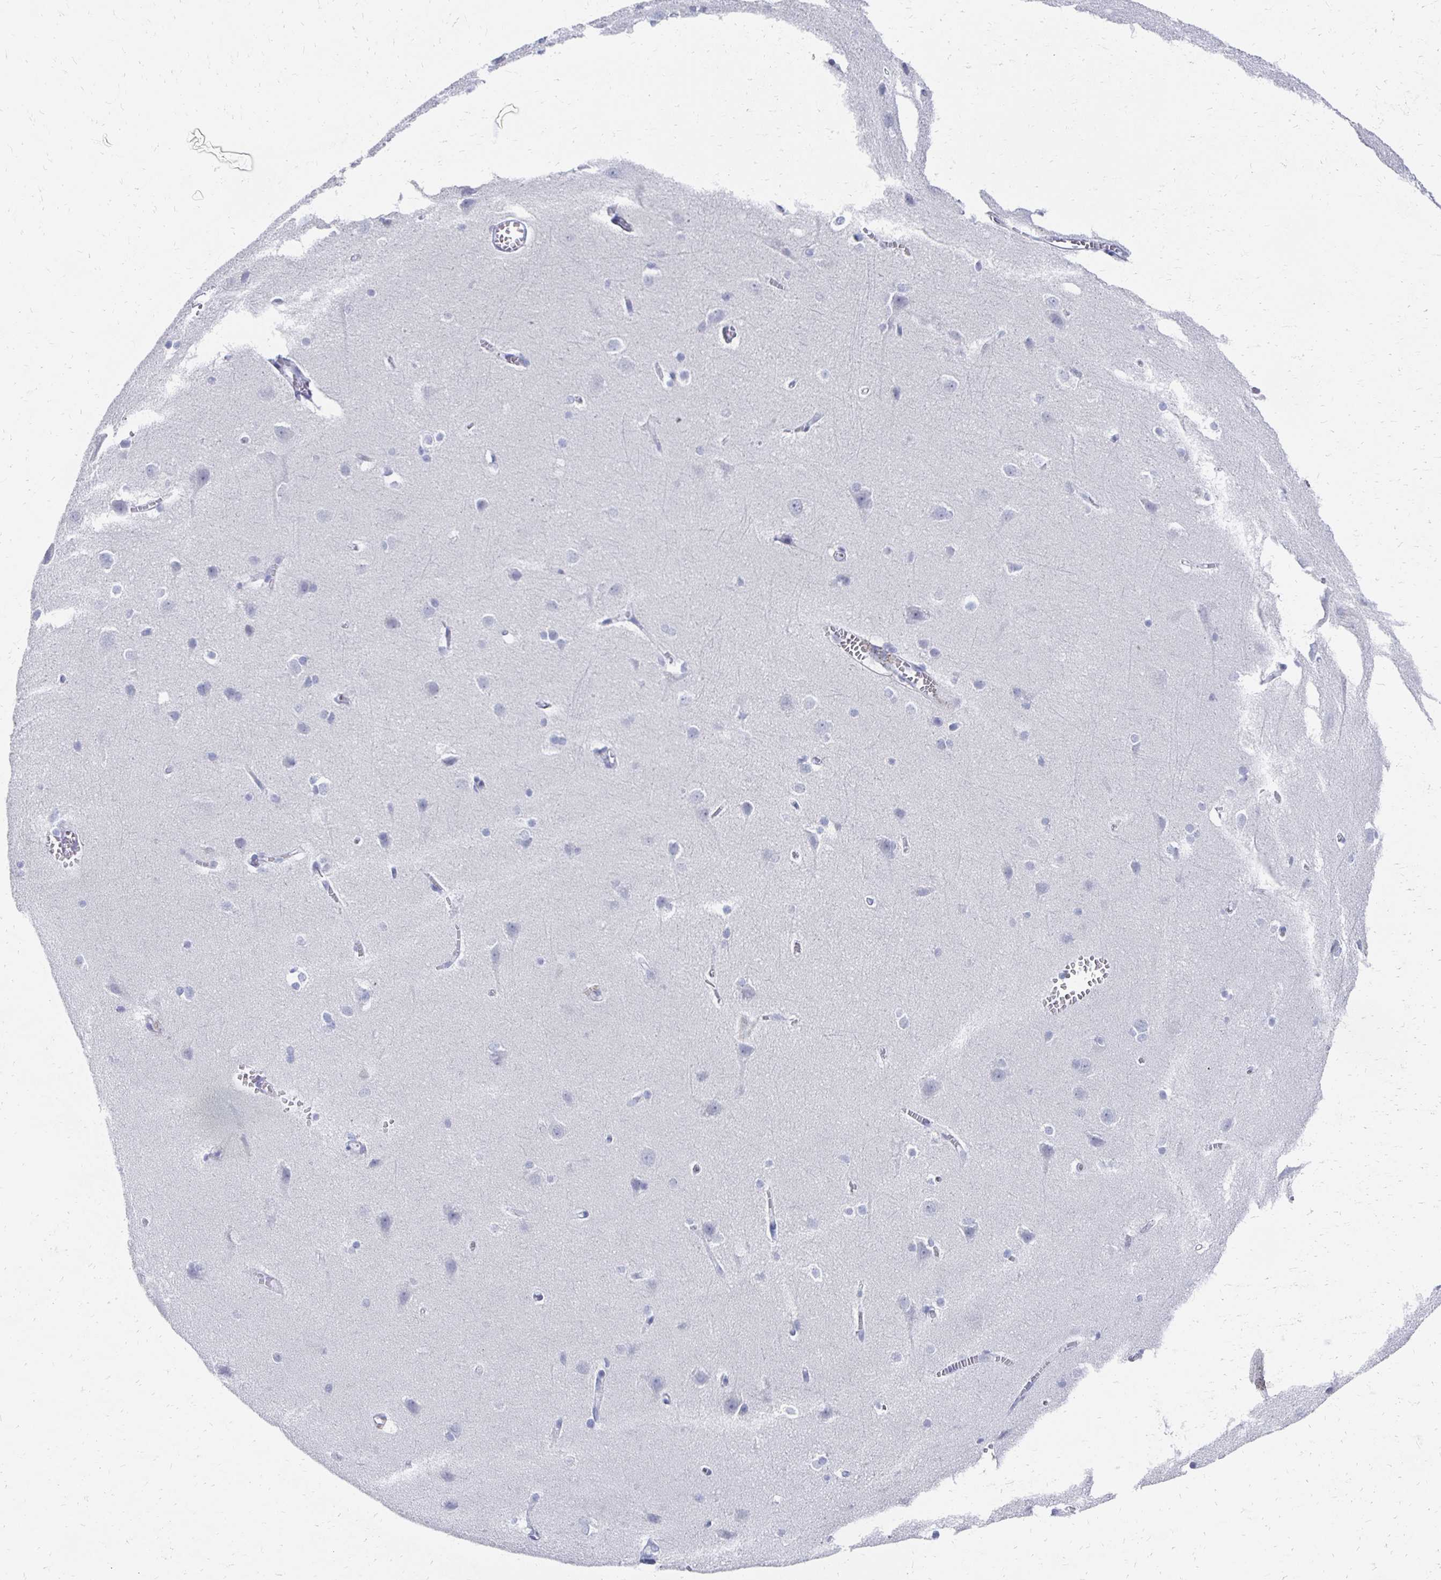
{"staining": {"intensity": "negative", "quantity": "none", "location": "none"}, "tissue": "cerebral cortex", "cell_type": "Endothelial cells", "image_type": "normal", "snomed": [{"axis": "morphology", "description": "Normal tissue, NOS"}, {"axis": "topography", "description": "Cerebral cortex"}], "caption": "Immunohistochemical staining of benign human cerebral cortex displays no significant positivity in endothelial cells. Nuclei are stained in blue.", "gene": "SYCP3", "patient": {"sex": "male", "age": 37}}